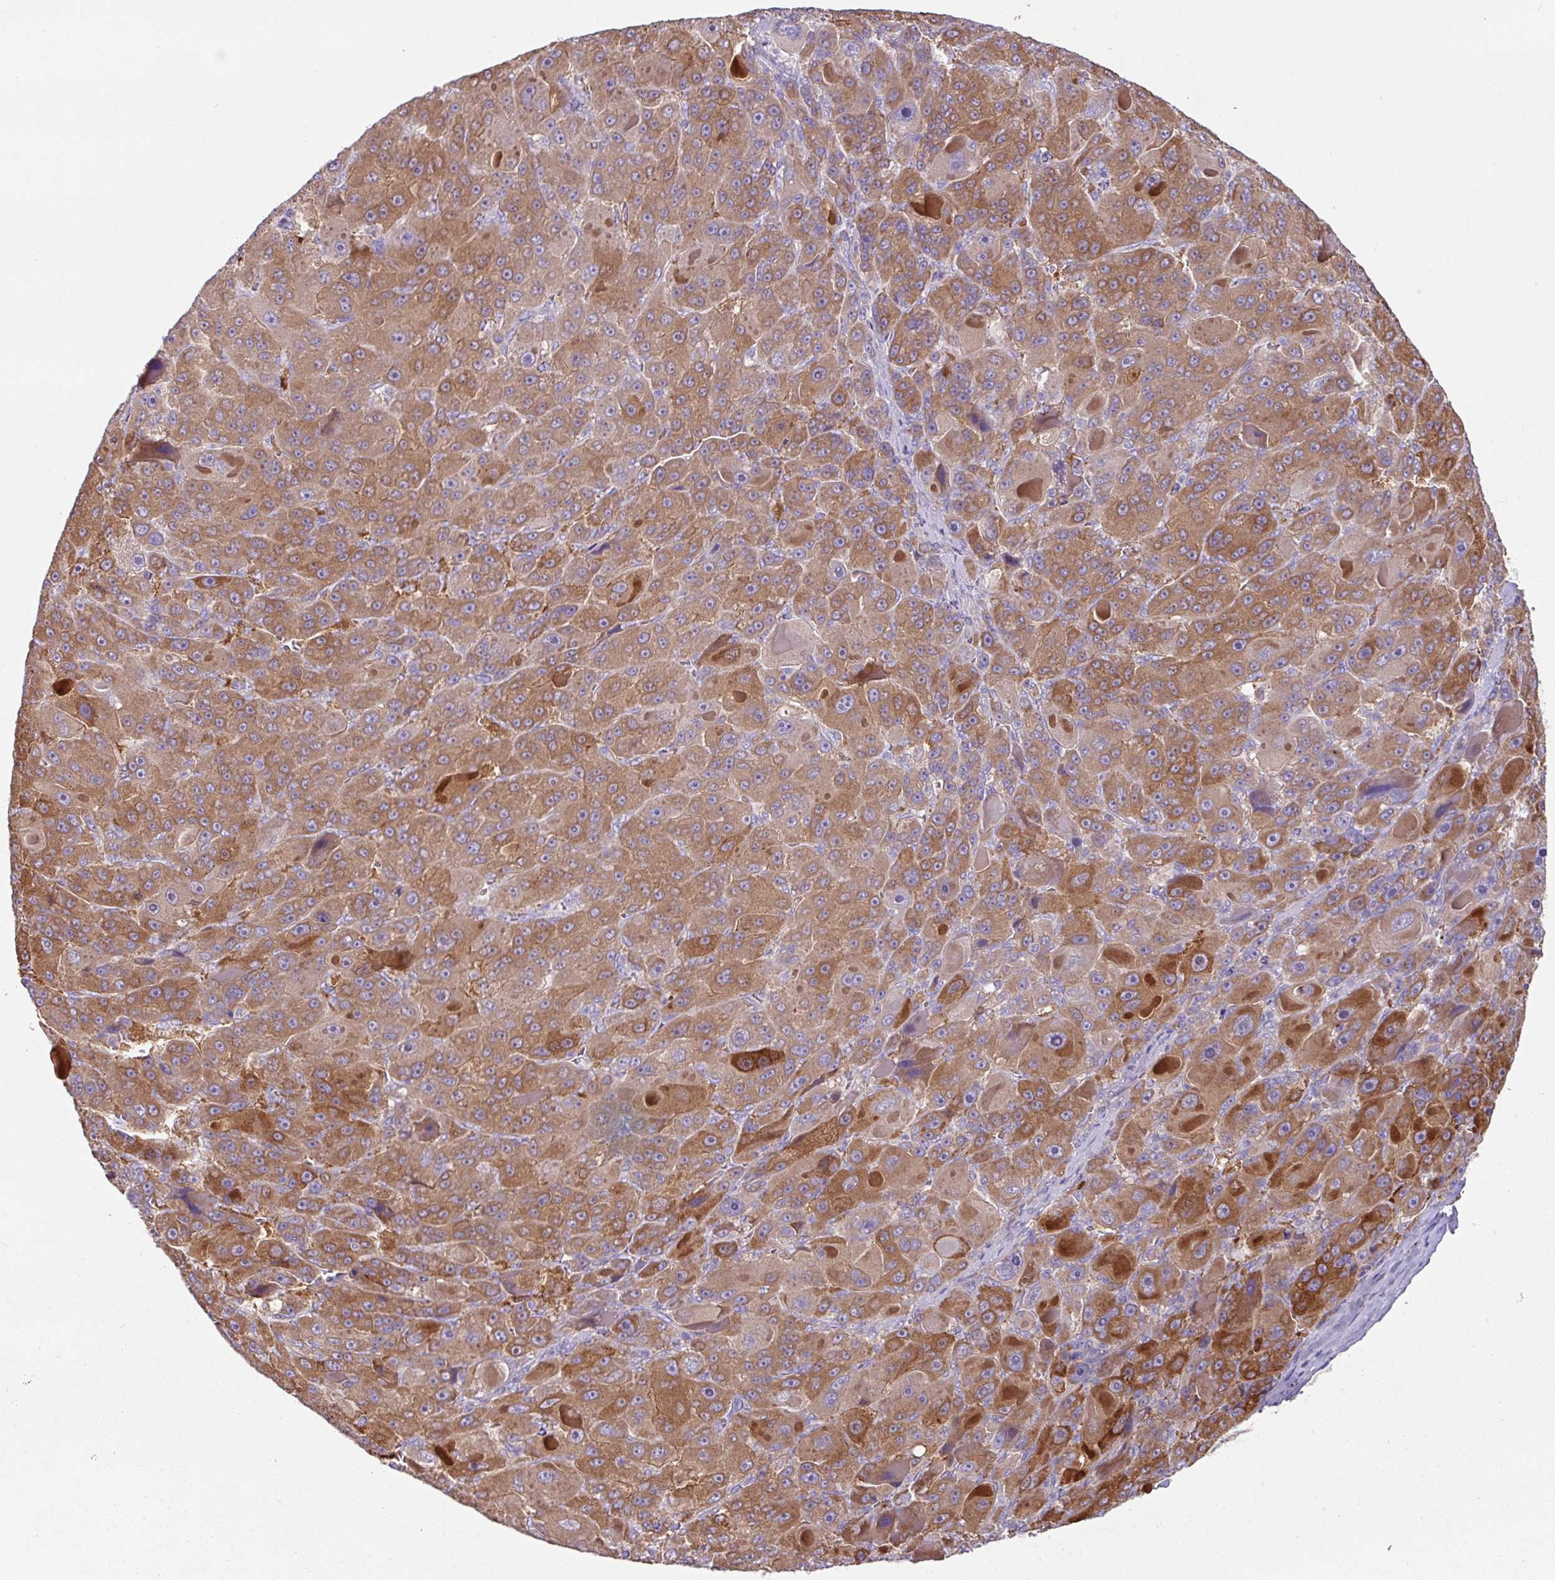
{"staining": {"intensity": "moderate", "quantity": ">75%", "location": "cytoplasmic/membranous"}, "tissue": "liver cancer", "cell_type": "Tumor cells", "image_type": "cancer", "snomed": [{"axis": "morphology", "description": "Carcinoma, Hepatocellular, NOS"}, {"axis": "topography", "description": "Liver"}], "caption": "About >75% of tumor cells in liver cancer exhibit moderate cytoplasmic/membranous protein expression as visualized by brown immunohistochemical staining.", "gene": "MRRF", "patient": {"sex": "male", "age": 76}}